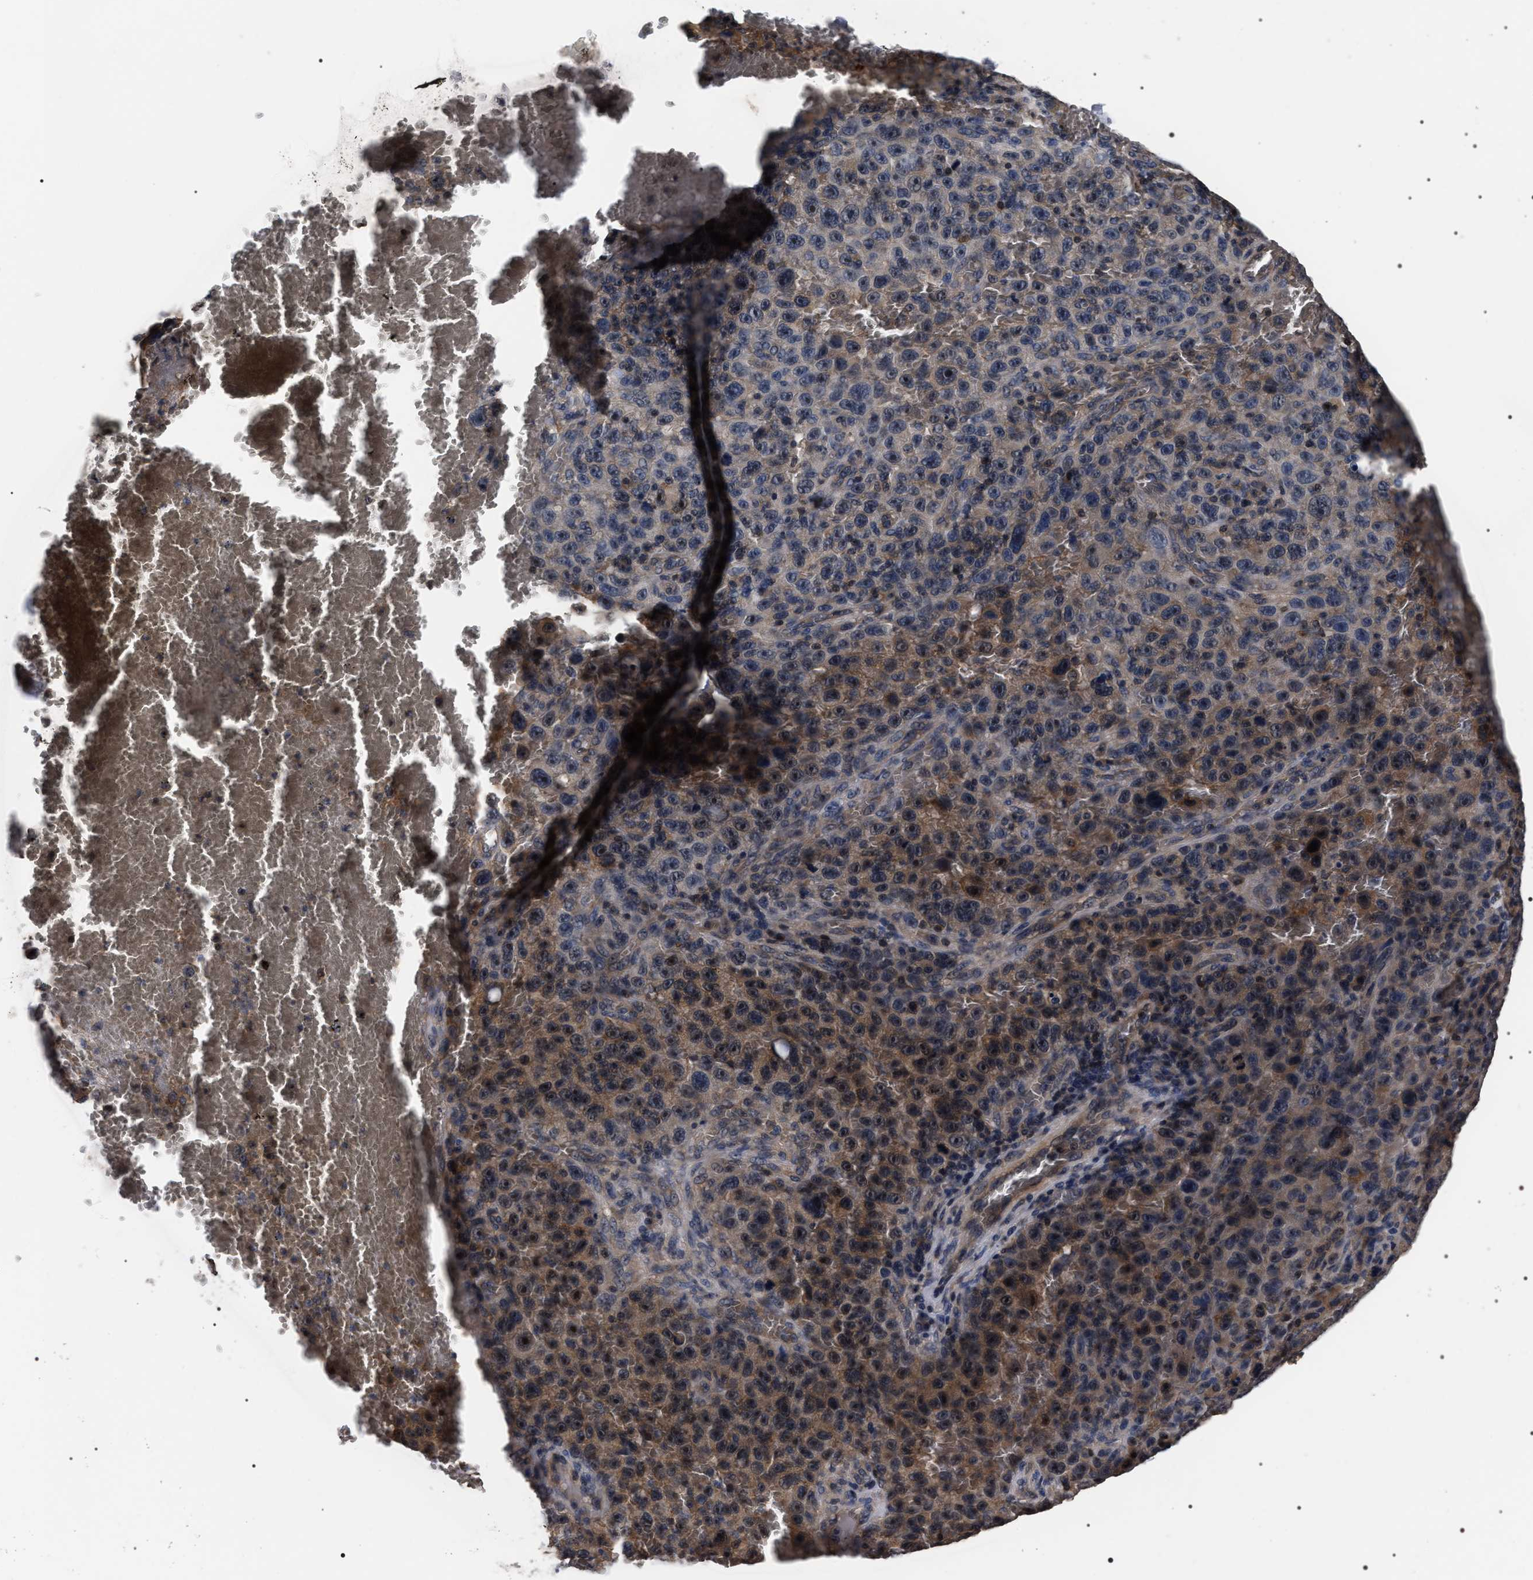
{"staining": {"intensity": "moderate", "quantity": ">75%", "location": "cytoplasmic/membranous,nuclear"}, "tissue": "melanoma", "cell_type": "Tumor cells", "image_type": "cancer", "snomed": [{"axis": "morphology", "description": "Malignant melanoma, NOS"}, {"axis": "topography", "description": "Skin"}], "caption": "A micrograph of human malignant melanoma stained for a protein exhibits moderate cytoplasmic/membranous and nuclear brown staining in tumor cells.", "gene": "UPF3A", "patient": {"sex": "female", "age": 82}}